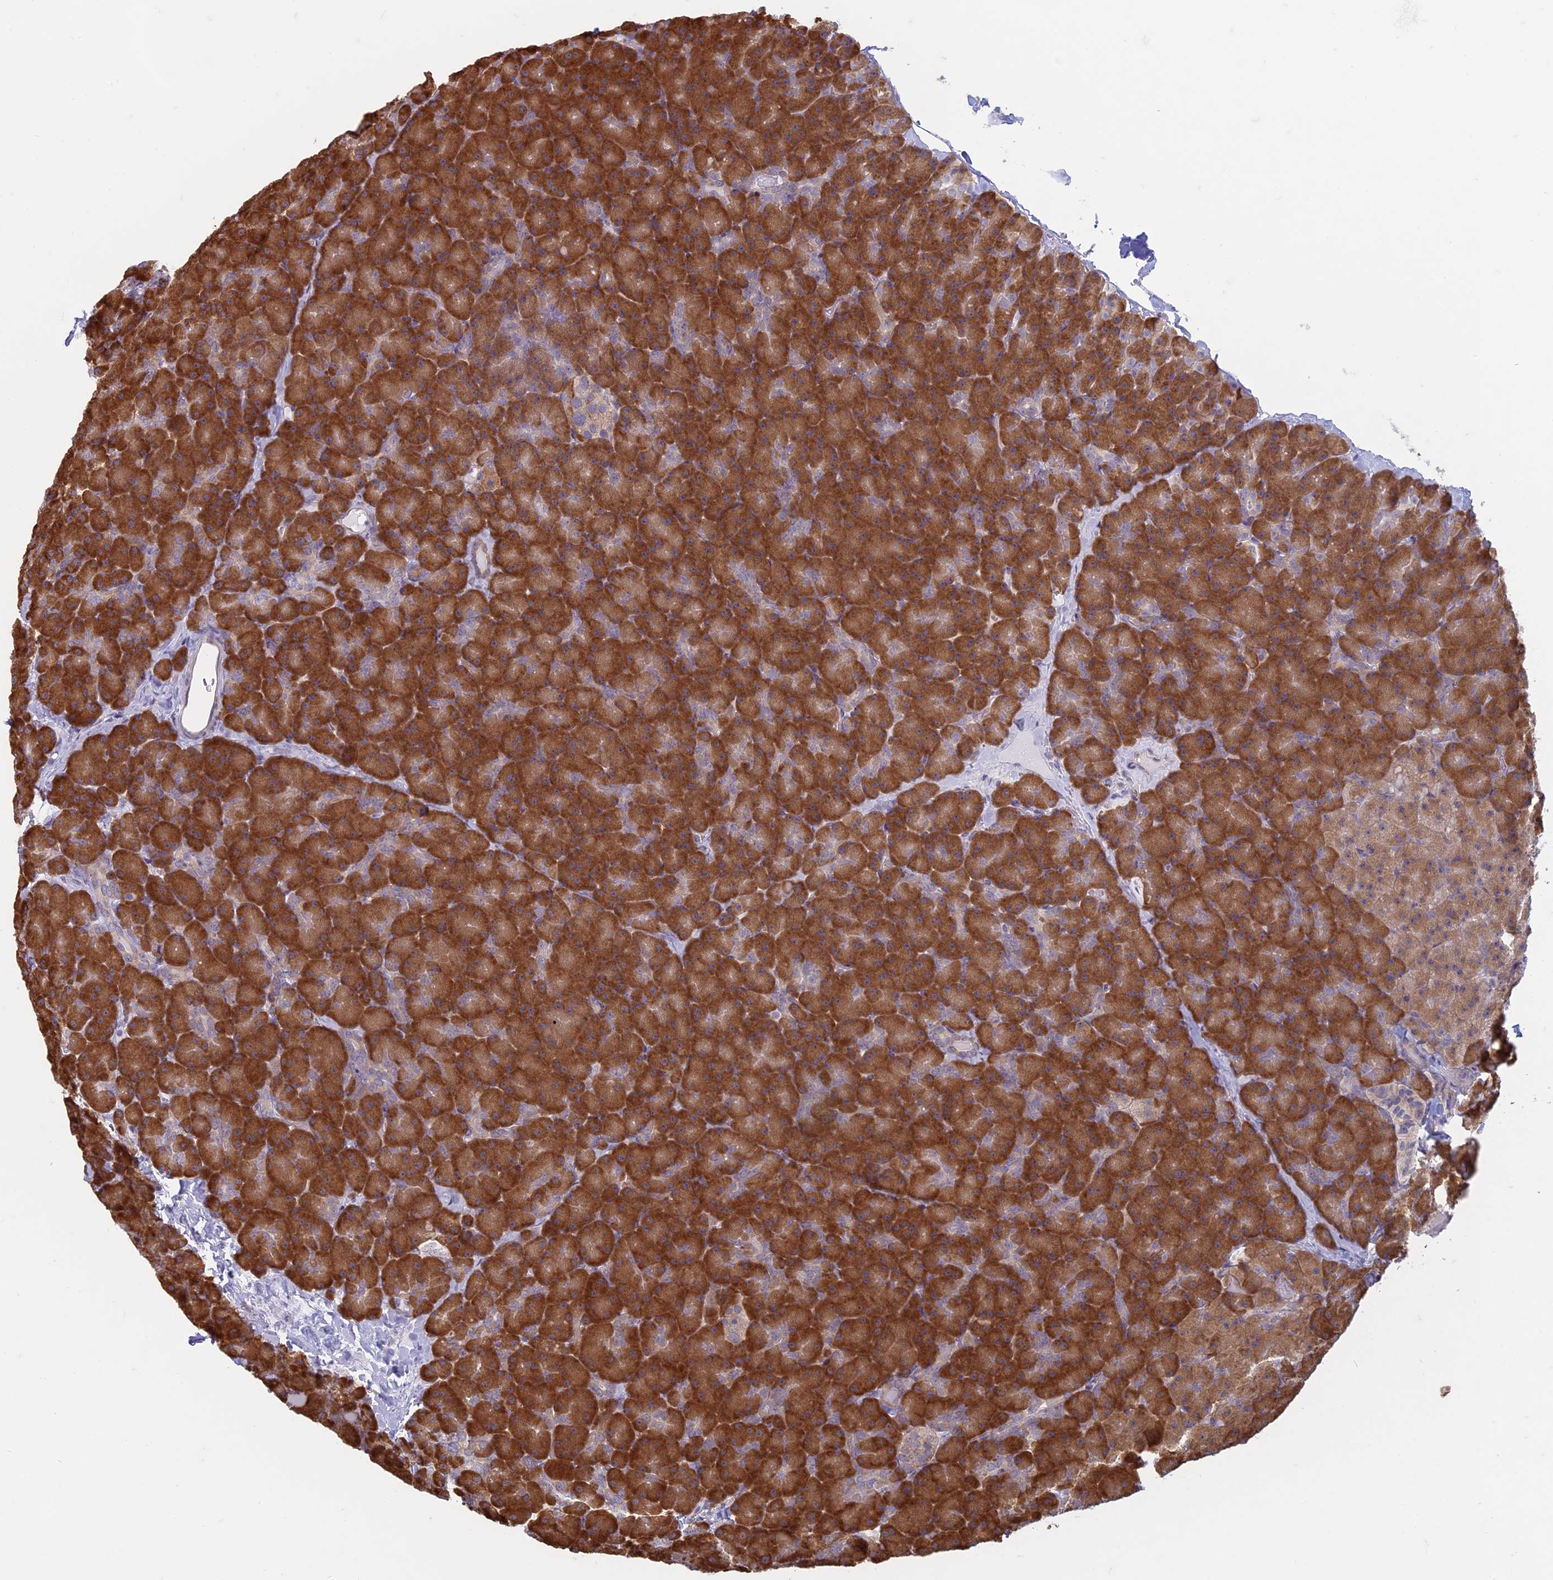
{"staining": {"intensity": "strong", "quantity": ">75%", "location": "cytoplasmic/membranous,nuclear"}, "tissue": "pancreas", "cell_type": "Exocrine glandular cells", "image_type": "normal", "snomed": [{"axis": "morphology", "description": "Normal tissue, NOS"}, {"axis": "topography", "description": "Pancreas"}], "caption": "Normal pancreas shows strong cytoplasmic/membranous,nuclear positivity in approximately >75% of exocrine glandular cells.", "gene": "RPS19BP1", "patient": {"sex": "male", "age": 36}}